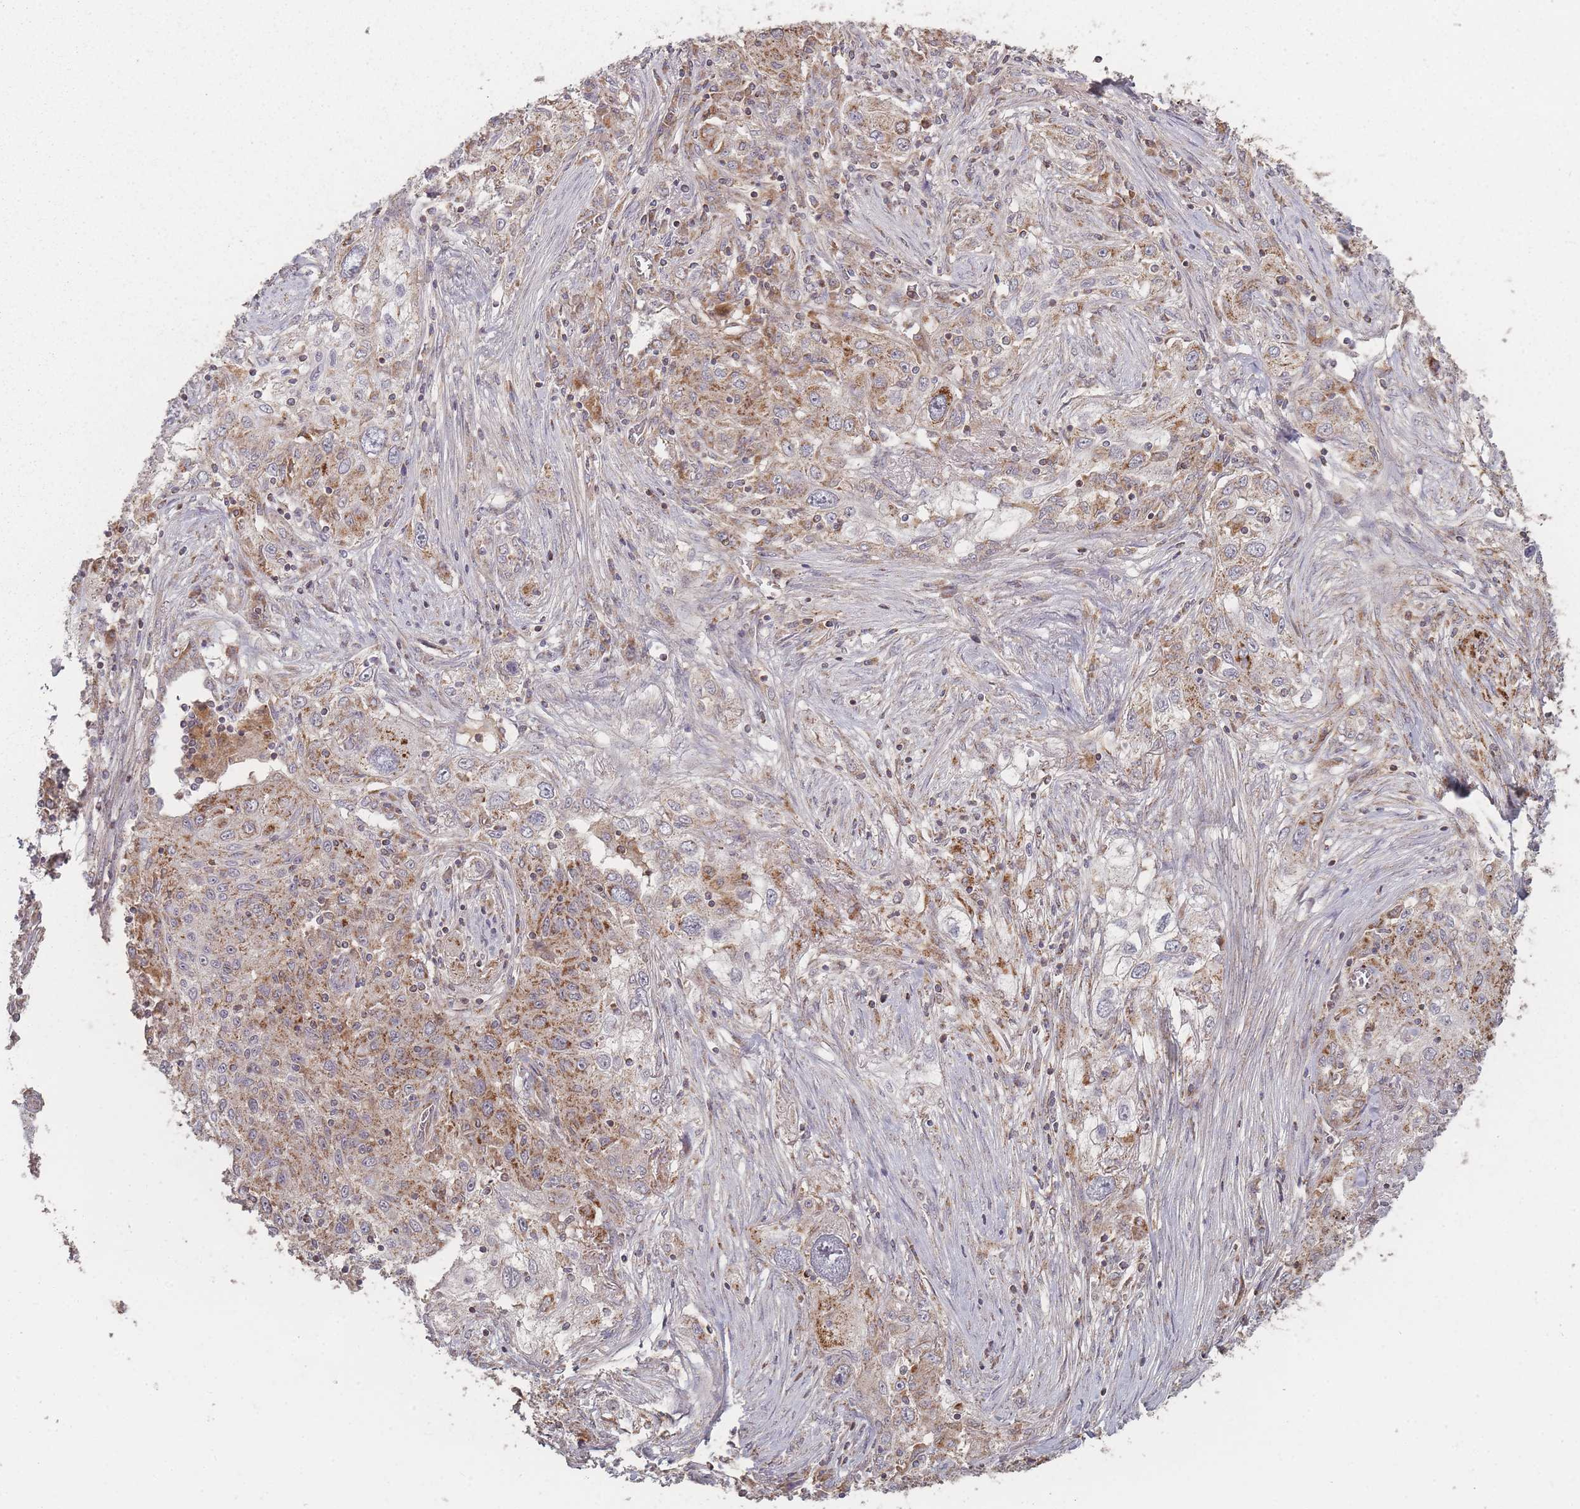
{"staining": {"intensity": "moderate", "quantity": ">75%", "location": "cytoplasmic/membranous"}, "tissue": "lung cancer", "cell_type": "Tumor cells", "image_type": "cancer", "snomed": [{"axis": "morphology", "description": "Squamous cell carcinoma, NOS"}, {"axis": "topography", "description": "Lung"}], "caption": "IHC (DAB) staining of lung cancer demonstrates moderate cytoplasmic/membranous protein staining in about >75% of tumor cells.", "gene": "LYRM7", "patient": {"sex": "female", "age": 69}}